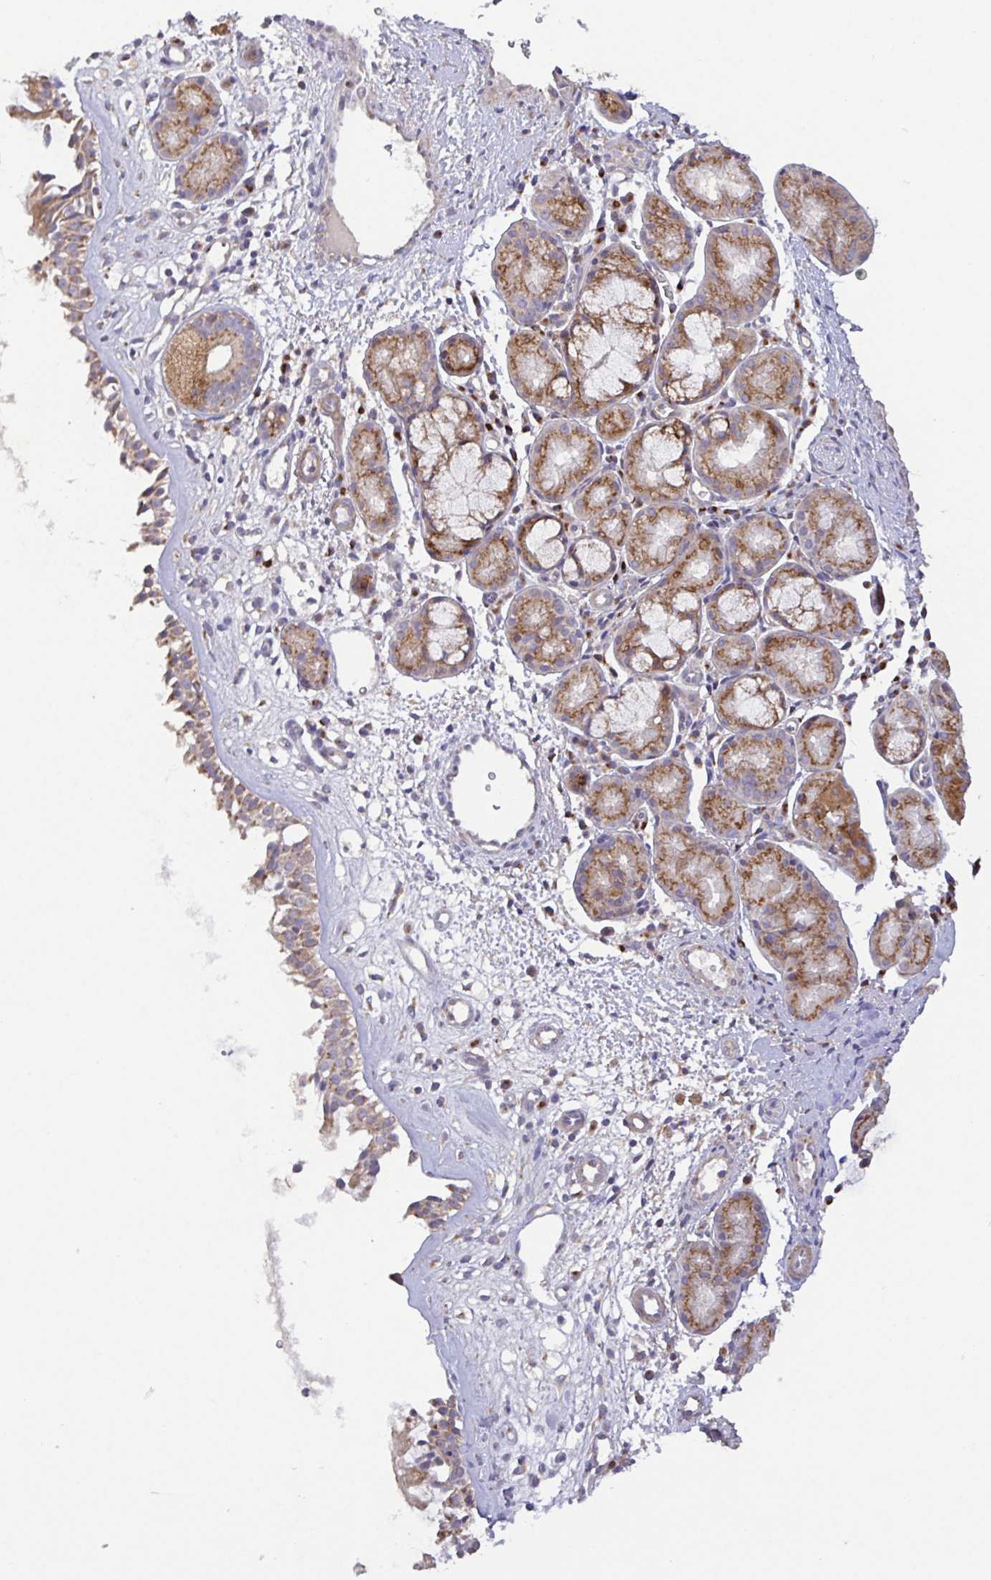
{"staining": {"intensity": "moderate", "quantity": ">75%", "location": "cytoplasmic/membranous"}, "tissue": "nasopharynx", "cell_type": "Respiratory epithelial cells", "image_type": "normal", "snomed": [{"axis": "morphology", "description": "Normal tissue, NOS"}, {"axis": "topography", "description": "Nasopharynx"}], "caption": "Immunohistochemistry photomicrograph of benign nasopharynx: human nasopharynx stained using immunohistochemistry (IHC) reveals medium levels of moderate protein expression localized specifically in the cytoplasmic/membranous of respiratory epithelial cells, appearing as a cytoplasmic/membranous brown color.", "gene": "TM9SF4", "patient": {"sex": "male", "age": 65}}